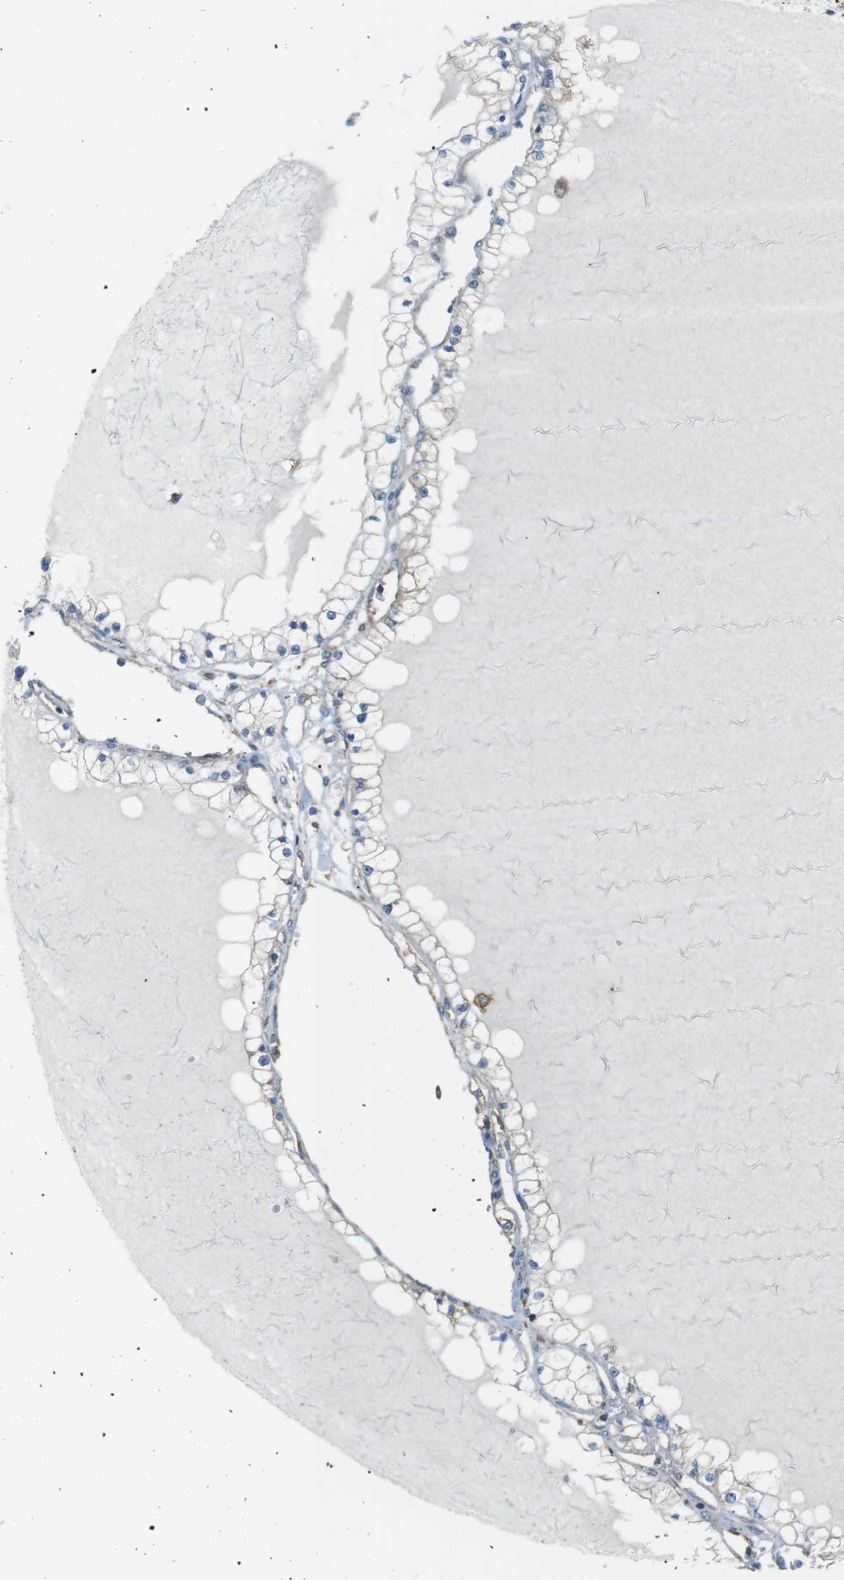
{"staining": {"intensity": "weak", "quantity": "<25%", "location": "cytoplasmic/membranous"}, "tissue": "renal cancer", "cell_type": "Tumor cells", "image_type": "cancer", "snomed": [{"axis": "morphology", "description": "Adenocarcinoma, NOS"}, {"axis": "topography", "description": "Kidney"}], "caption": "An image of renal cancer (adenocarcinoma) stained for a protein shows no brown staining in tumor cells.", "gene": "PEPD", "patient": {"sex": "male", "age": 68}}